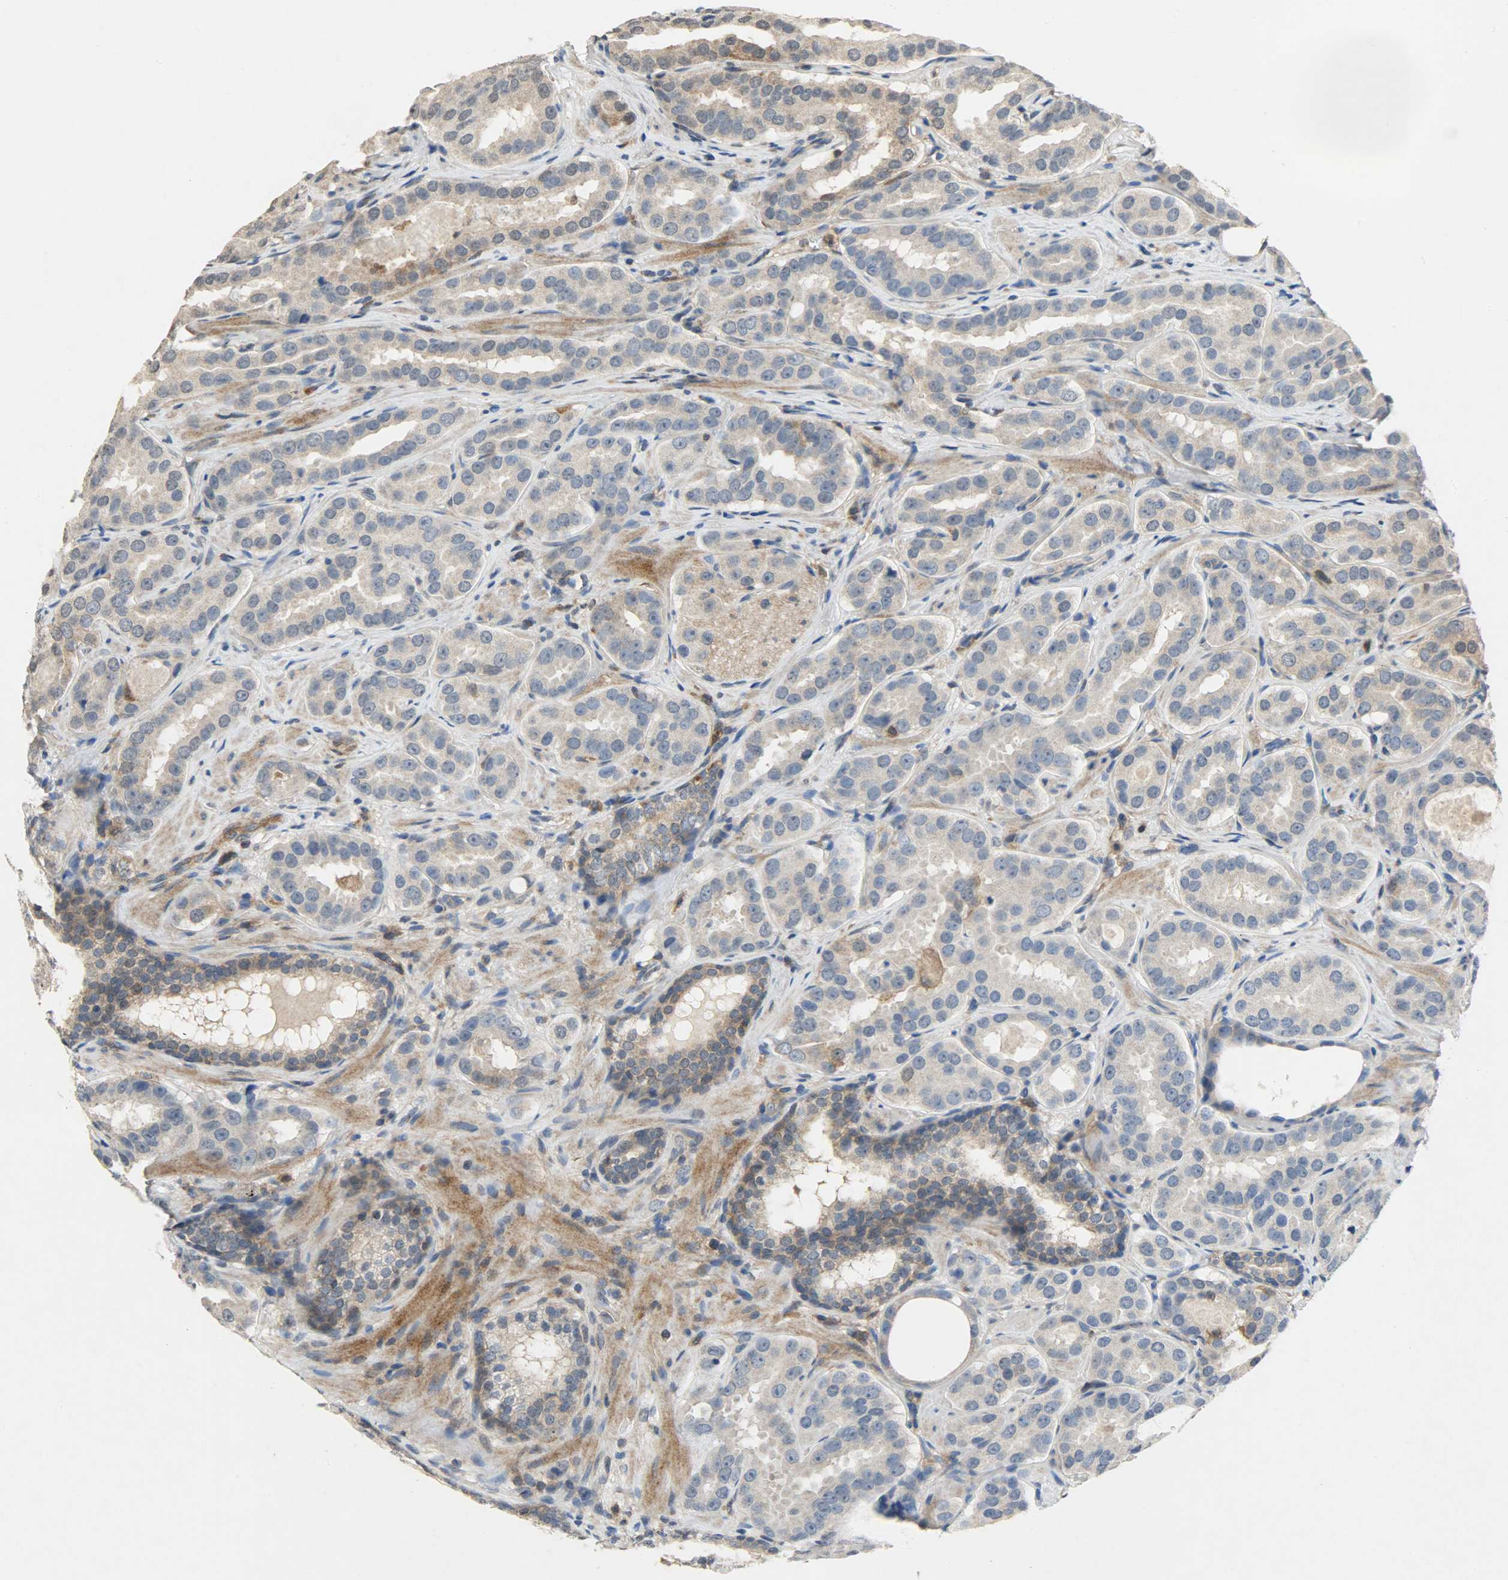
{"staining": {"intensity": "moderate", "quantity": ">75%", "location": "cytoplasmic/membranous"}, "tissue": "prostate cancer", "cell_type": "Tumor cells", "image_type": "cancer", "snomed": [{"axis": "morphology", "description": "Adenocarcinoma, Low grade"}, {"axis": "topography", "description": "Prostate"}], "caption": "Immunohistochemistry photomicrograph of neoplastic tissue: prostate low-grade adenocarcinoma stained using immunohistochemistry (IHC) exhibits medium levels of moderate protein expression localized specifically in the cytoplasmic/membranous of tumor cells, appearing as a cytoplasmic/membranous brown color.", "gene": "TRIM21", "patient": {"sex": "male", "age": 59}}